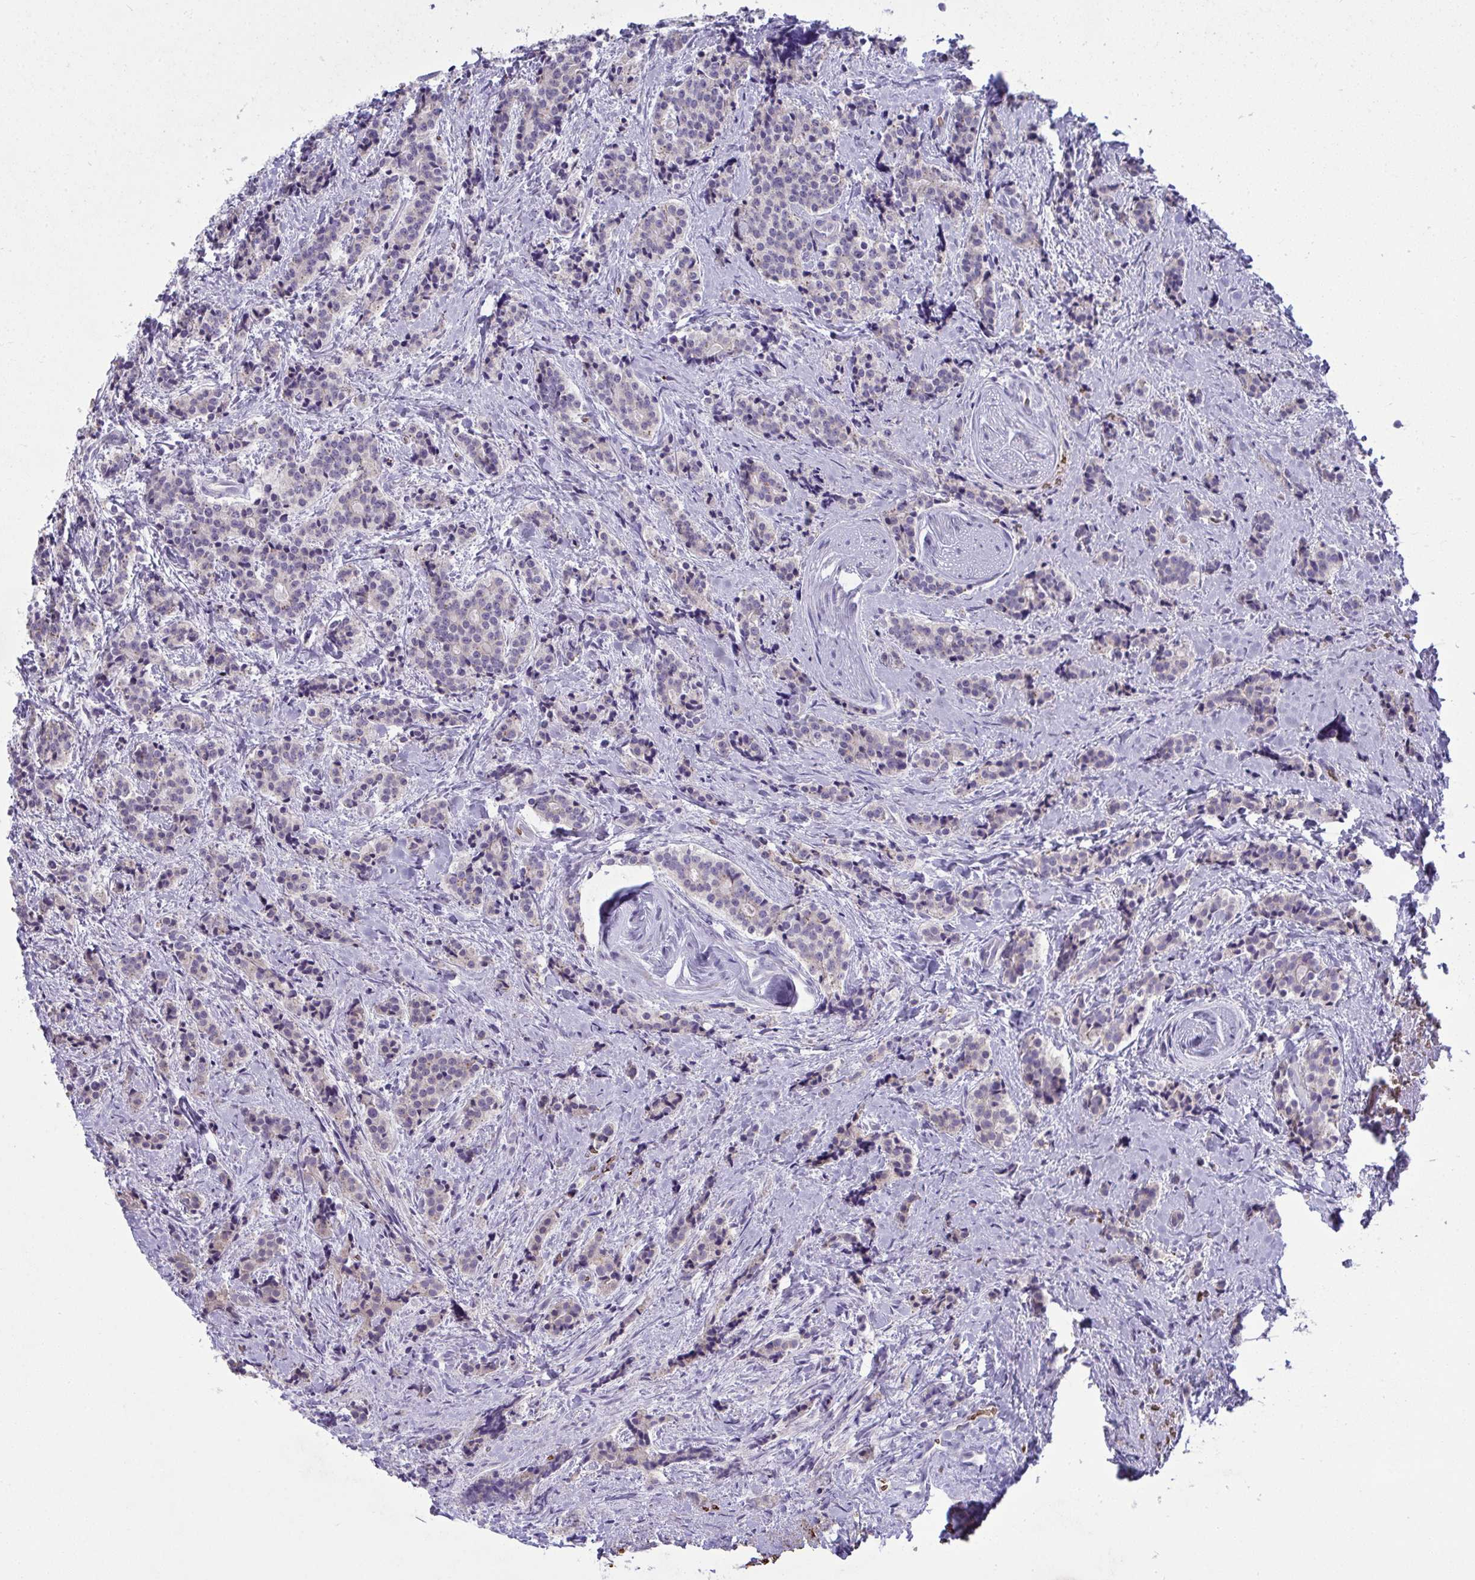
{"staining": {"intensity": "negative", "quantity": "none", "location": "none"}, "tissue": "carcinoid", "cell_type": "Tumor cells", "image_type": "cancer", "snomed": [{"axis": "morphology", "description": "Carcinoid, malignant, NOS"}, {"axis": "topography", "description": "Small intestine"}], "caption": "This is an immunohistochemistry (IHC) image of carcinoid. There is no positivity in tumor cells.", "gene": "SPTB", "patient": {"sex": "female", "age": 73}}